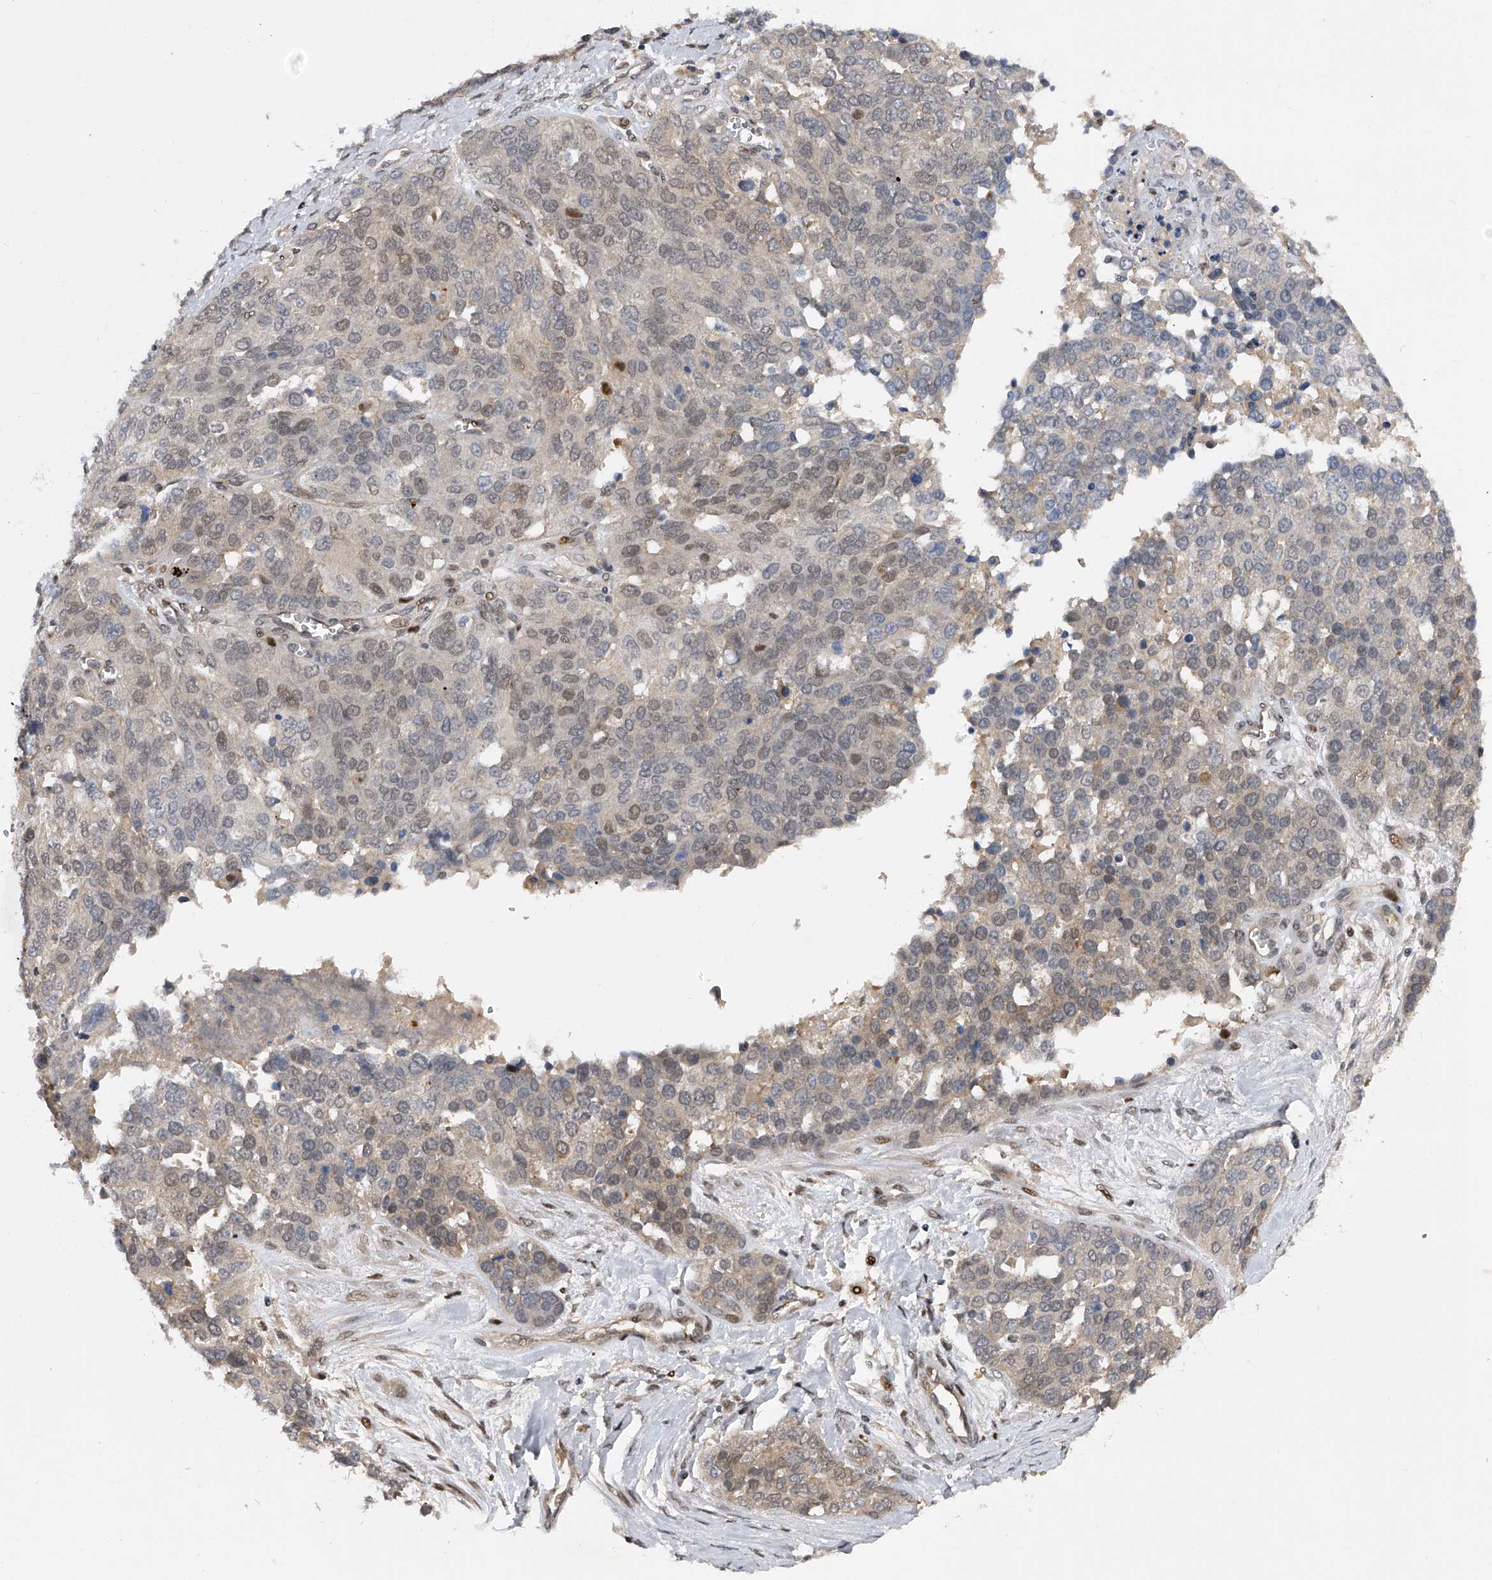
{"staining": {"intensity": "weak", "quantity": "<25%", "location": "nuclear"}, "tissue": "ovarian cancer", "cell_type": "Tumor cells", "image_type": "cancer", "snomed": [{"axis": "morphology", "description": "Cystadenocarcinoma, serous, NOS"}, {"axis": "topography", "description": "Ovary"}], "caption": "There is no significant positivity in tumor cells of ovarian cancer (serous cystadenocarcinoma).", "gene": "RWDD2A", "patient": {"sex": "female", "age": 44}}